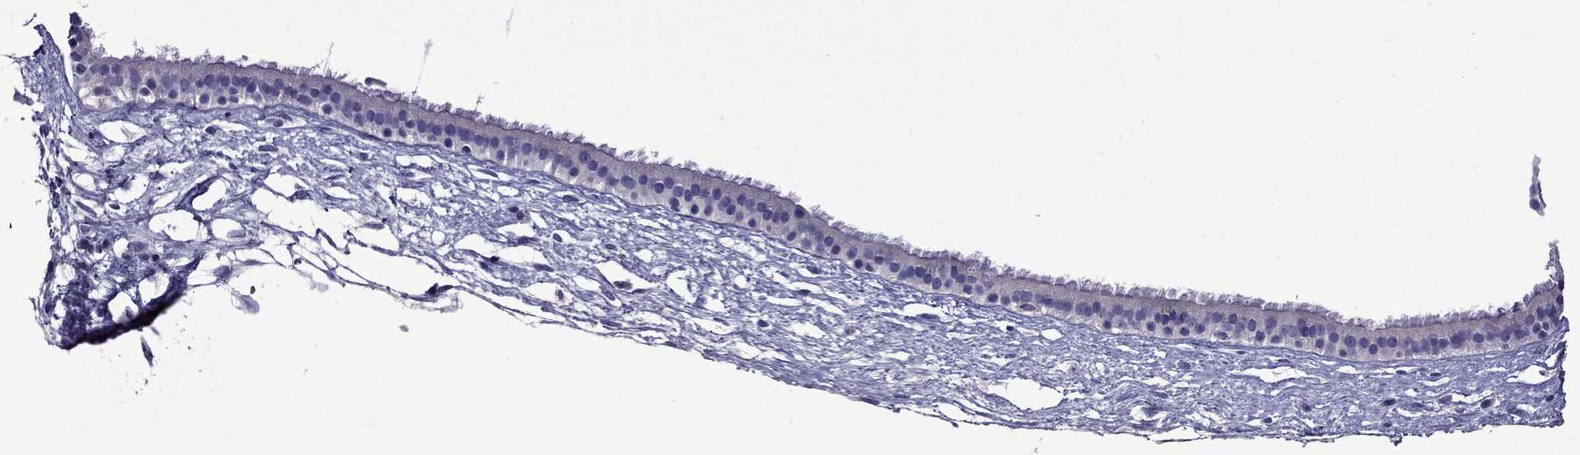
{"staining": {"intensity": "negative", "quantity": "none", "location": "none"}, "tissue": "nasopharynx", "cell_type": "Respiratory epithelial cells", "image_type": "normal", "snomed": [{"axis": "morphology", "description": "Normal tissue, NOS"}, {"axis": "topography", "description": "Nasopharynx"}], "caption": "The image reveals no staining of respiratory epithelial cells in unremarkable nasopharynx.", "gene": "TDRD1", "patient": {"sex": "male", "age": 24}}